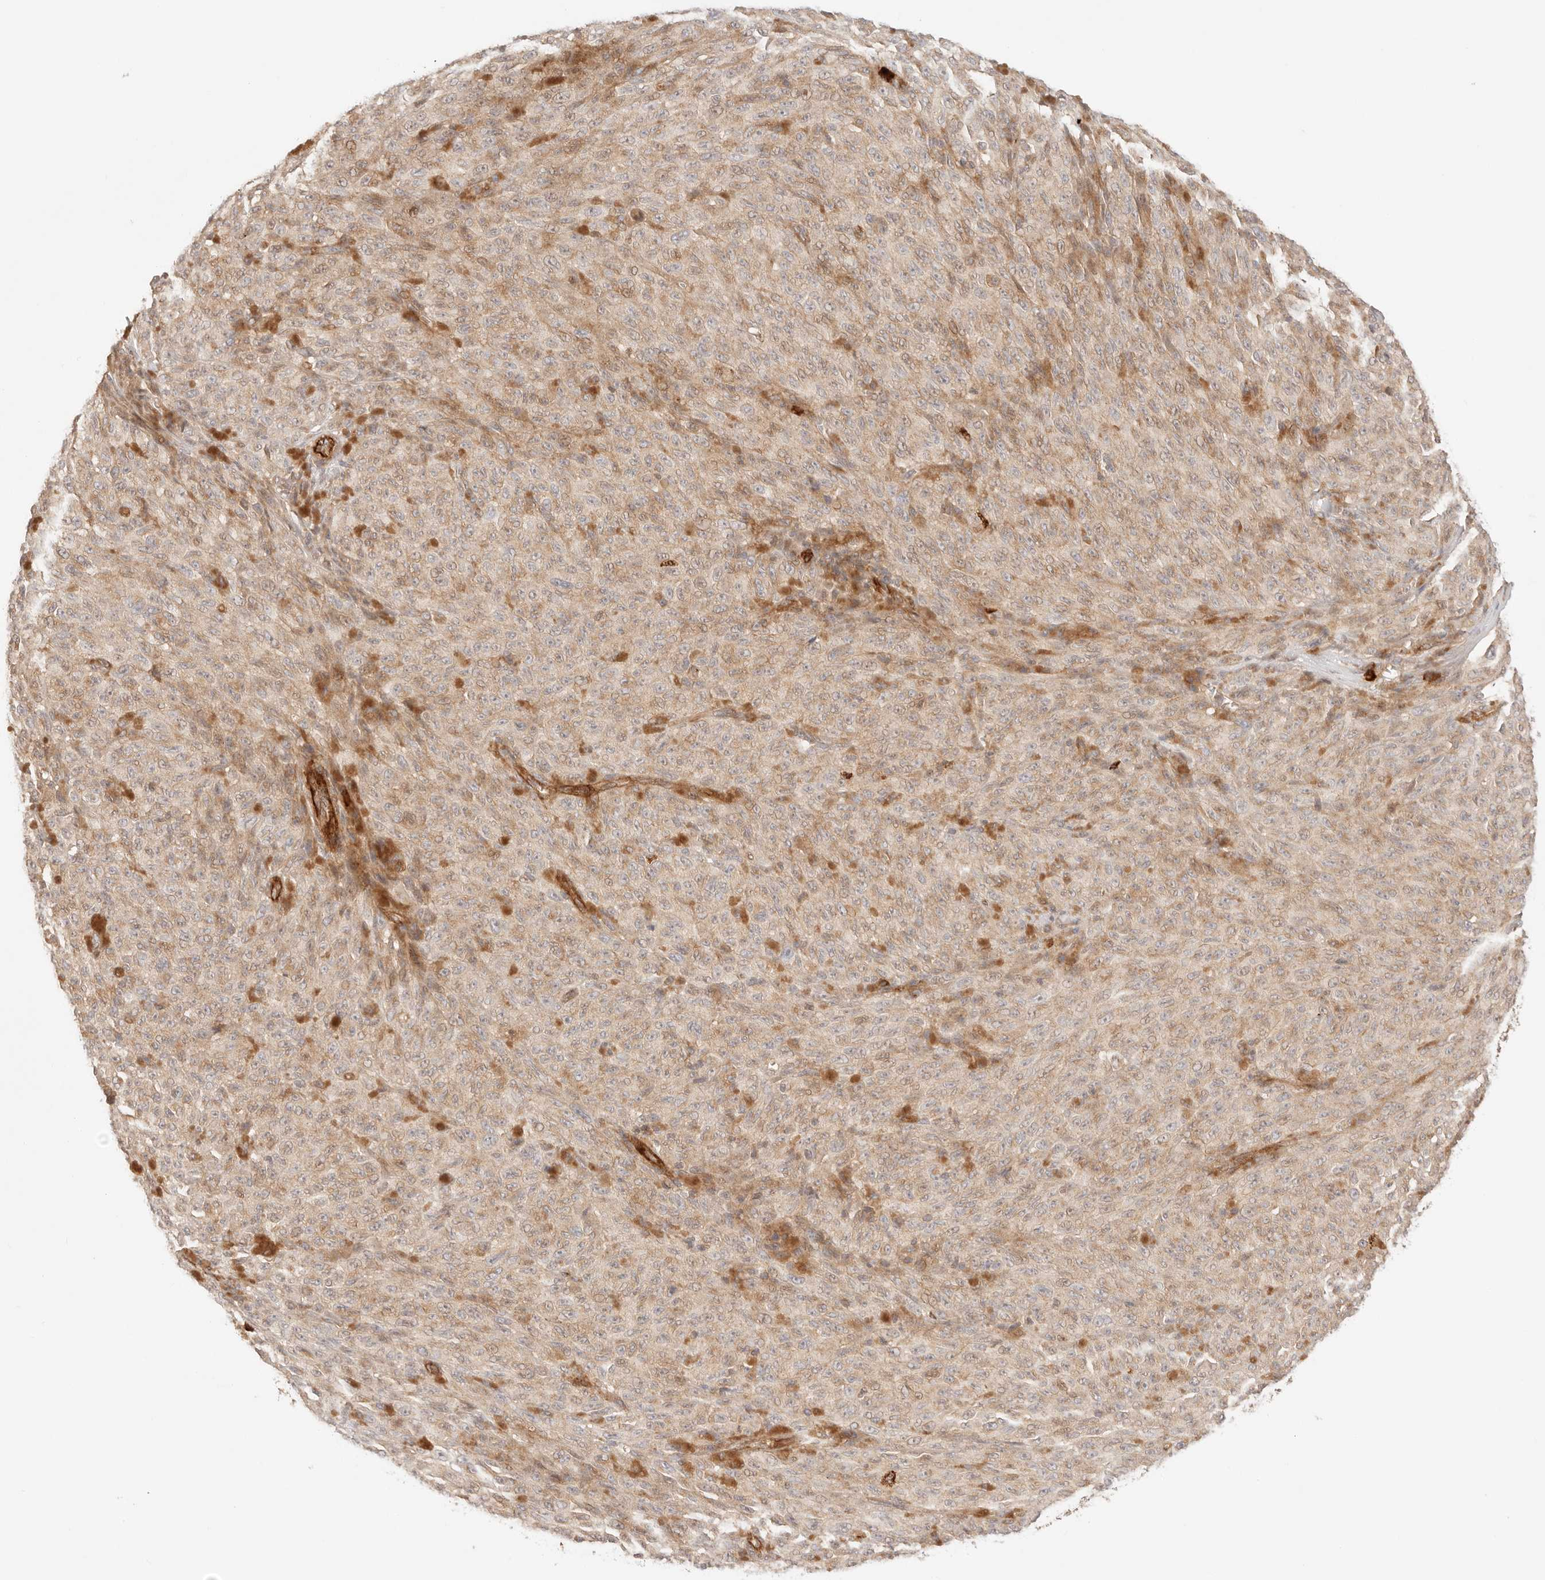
{"staining": {"intensity": "weak", "quantity": ">75%", "location": "cytoplasmic/membranous"}, "tissue": "melanoma", "cell_type": "Tumor cells", "image_type": "cancer", "snomed": [{"axis": "morphology", "description": "Malignant melanoma, NOS"}, {"axis": "topography", "description": "Skin"}], "caption": "Protein staining by IHC displays weak cytoplasmic/membranous staining in about >75% of tumor cells in melanoma.", "gene": "IL1R2", "patient": {"sex": "female", "age": 82}}